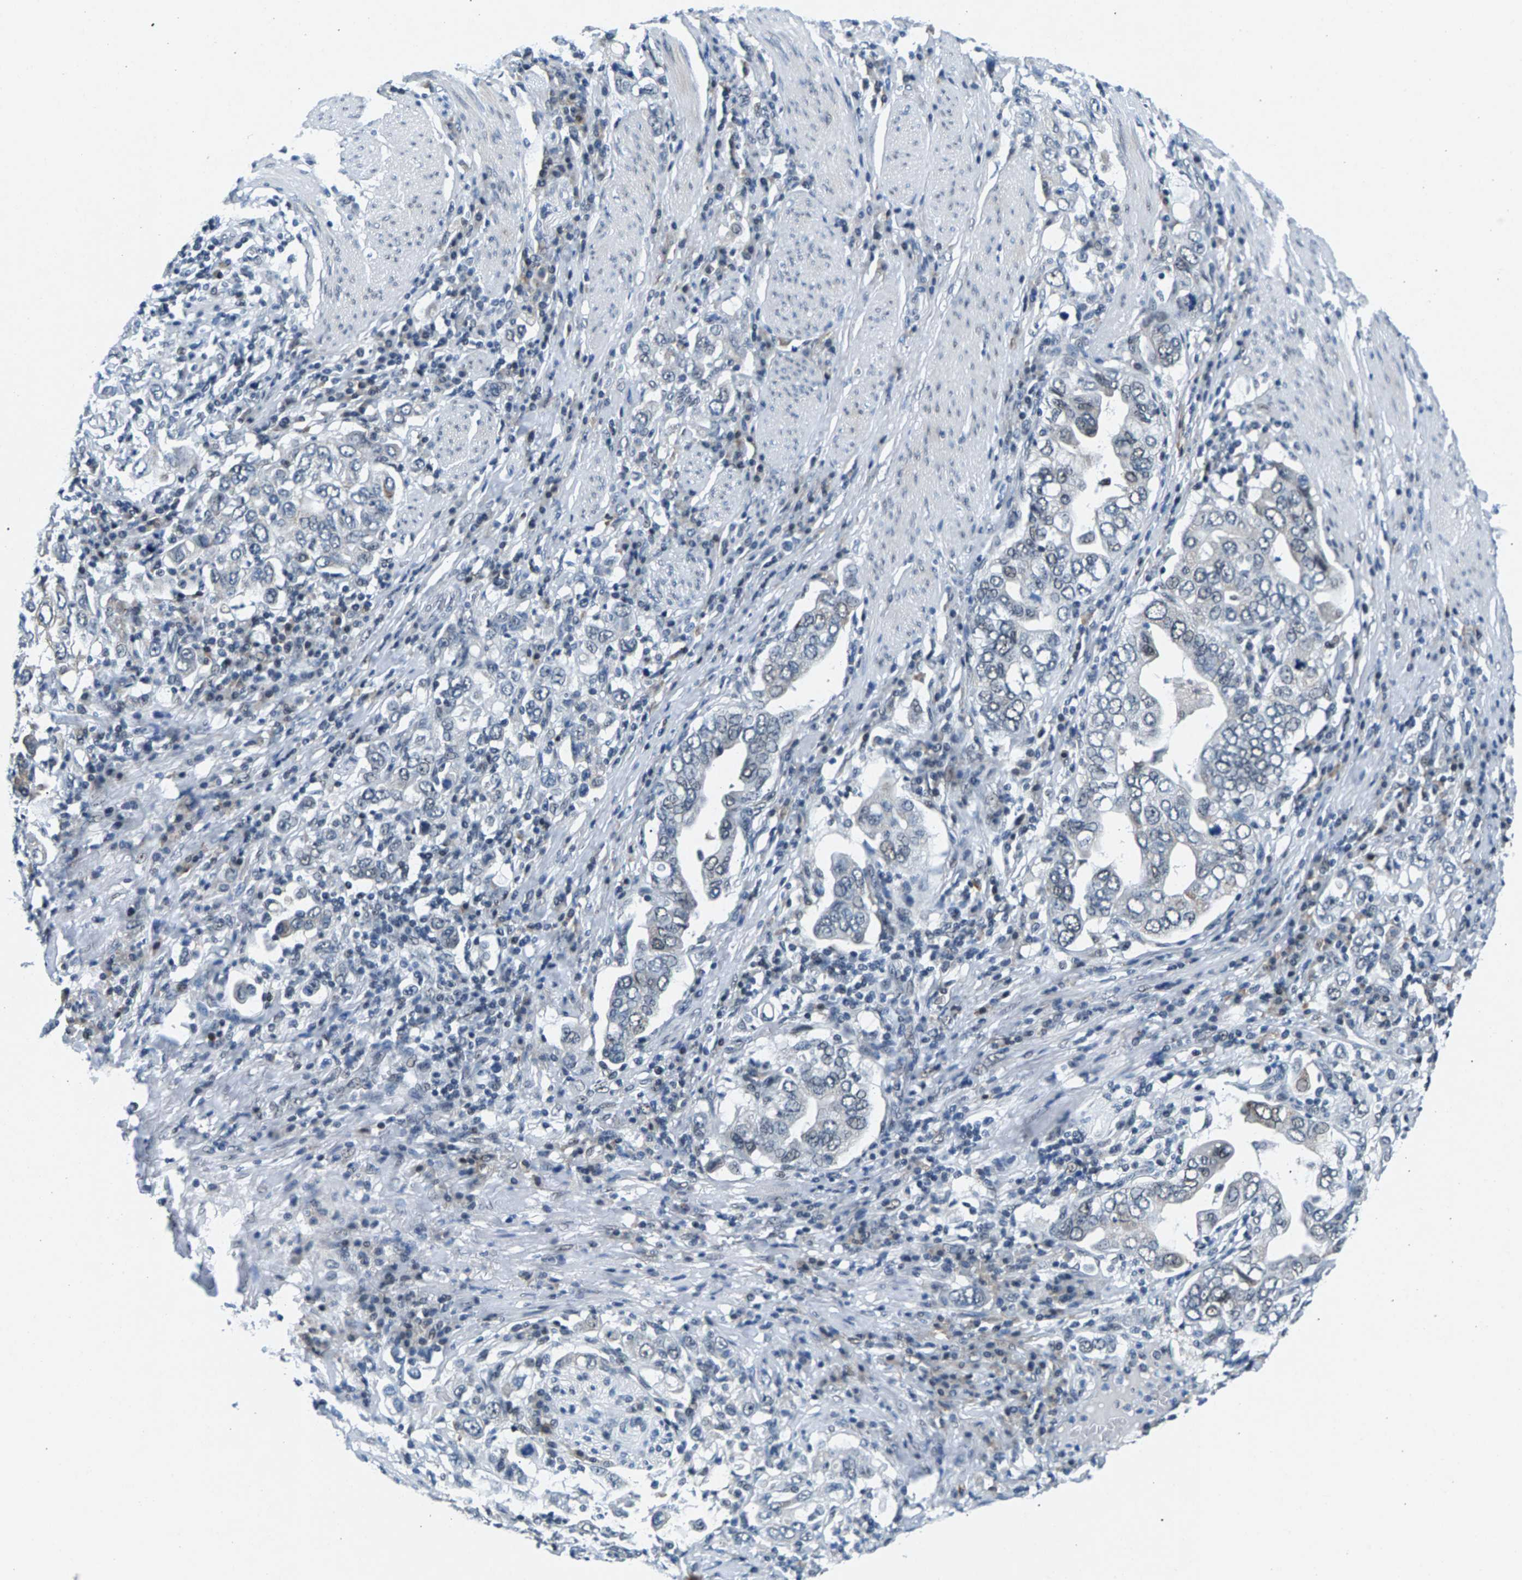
{"staining": {"intensity": "negative", "quantity": "none", "location": "none"}, "tissue": "stomach cancer", "cell_type": "Tumor cells", "image_type": "cancer", "snomed": [{"axis": "morphology", "description": "Adenocarcinoma, NOS"}, {"axis": "topography", "description": "Stomach, upper"}], "caption": "A photomicrograph of human stomach cancer (adenocarcinoma) is negative for staining in tumor cells.", "gene": "ATF2", "patient": {"sex": "male", "age": 62}}